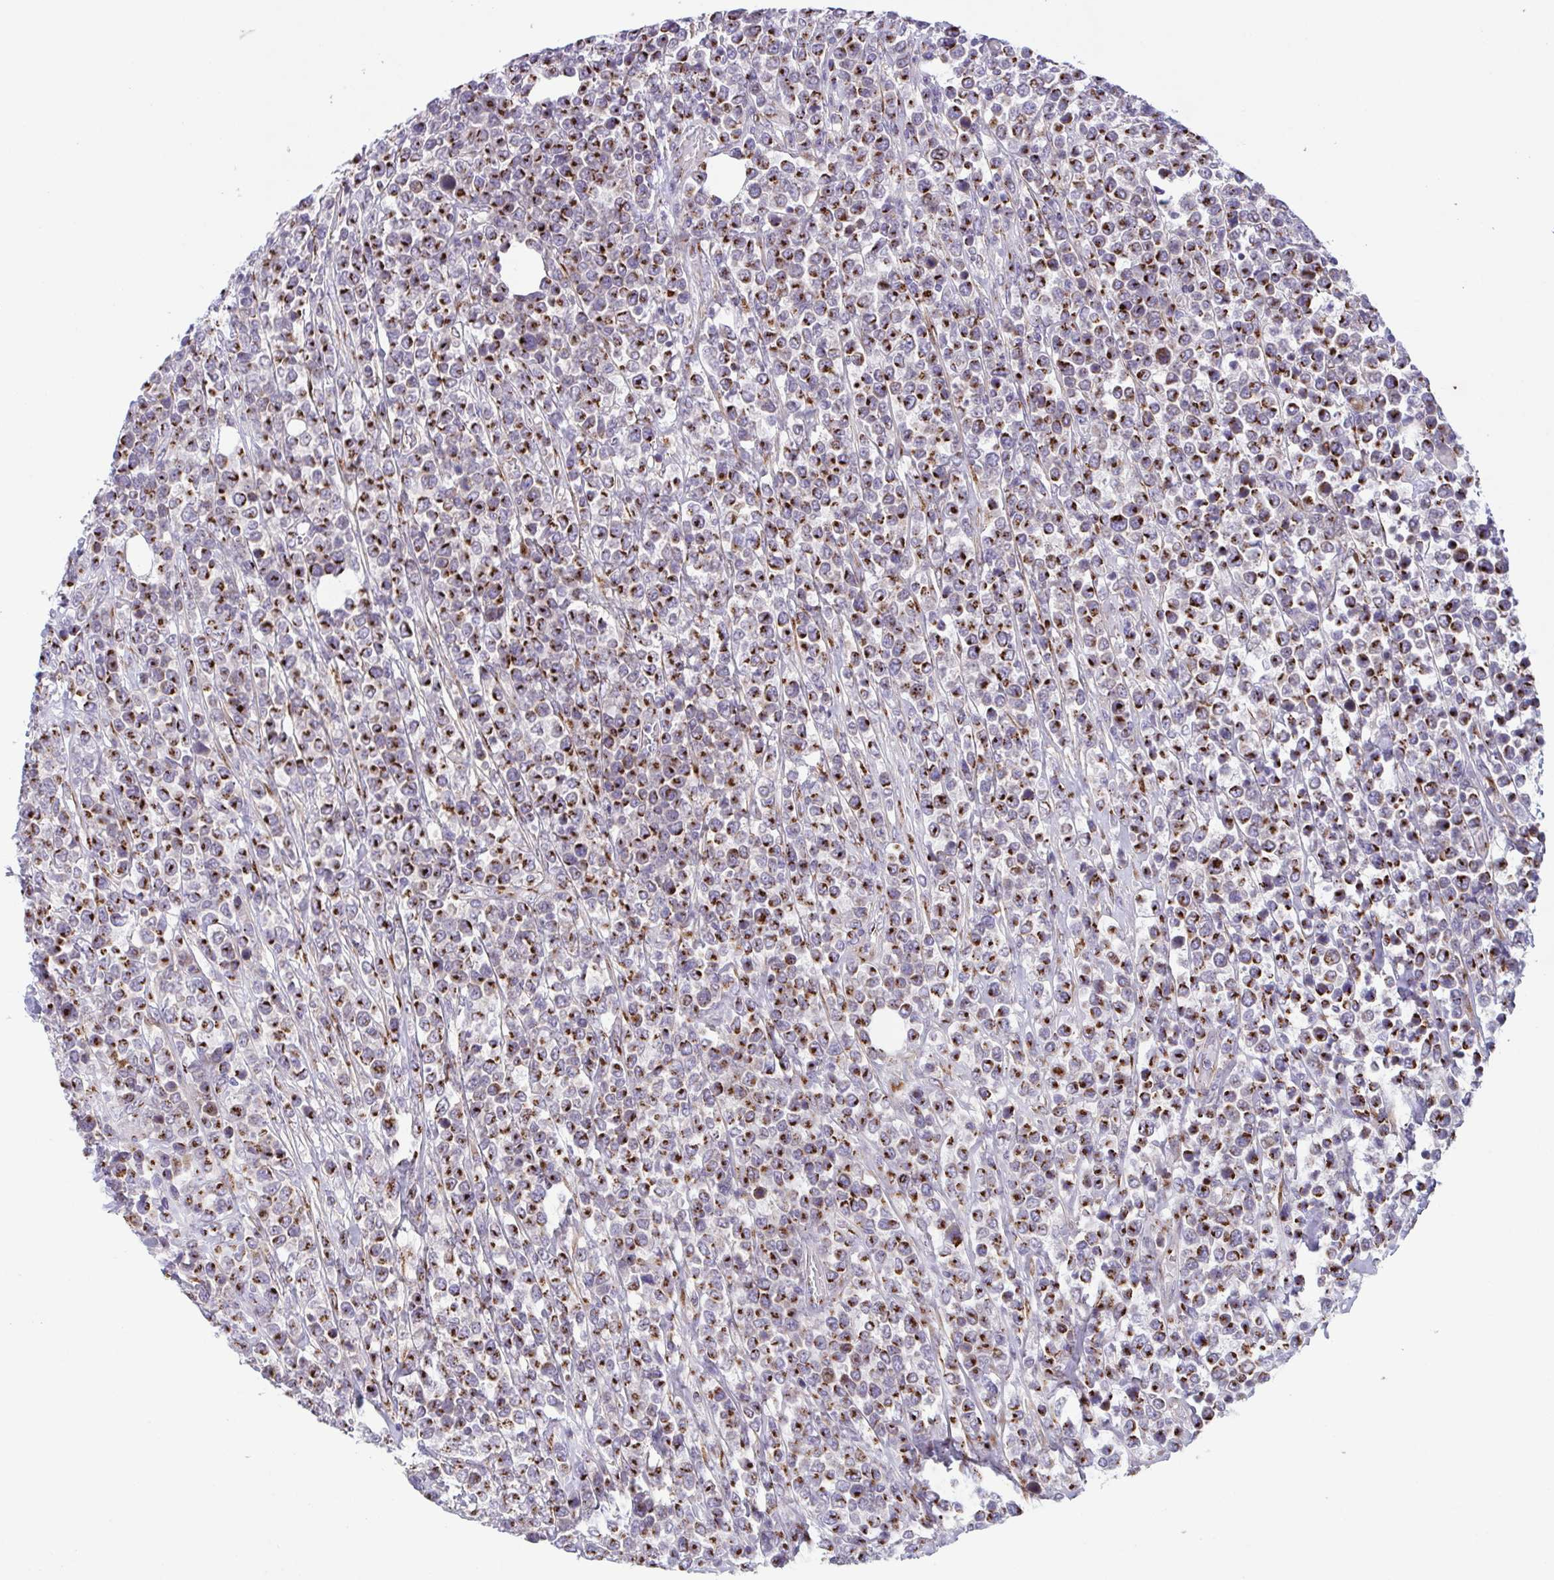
{"staining": {"intensity": "strong", "quantity": ">75%", "location": "cytoplasmic/membranous"}, "tissue": "lymphoma", "cell_type": "Tumor cells", "image_type": "cancer", "snomed": [{"axis": "morphology", "description": "Malignant lymphoma, non-Hodgkin's type, High grade"}, {"axis": "topography", "description": "Soft tissue"}], "caption": "Tumor cells demonstrate high levels of strong cytoplasmic/membranous staining in about >75% of cells in malignant lymphoma, non-Hodgkin's type (high-grade). (Brightfield microscopy of DAB IHC at high magnification).", "gene": "COL17A1", "patient": {"sex": "female", "age": 56}}